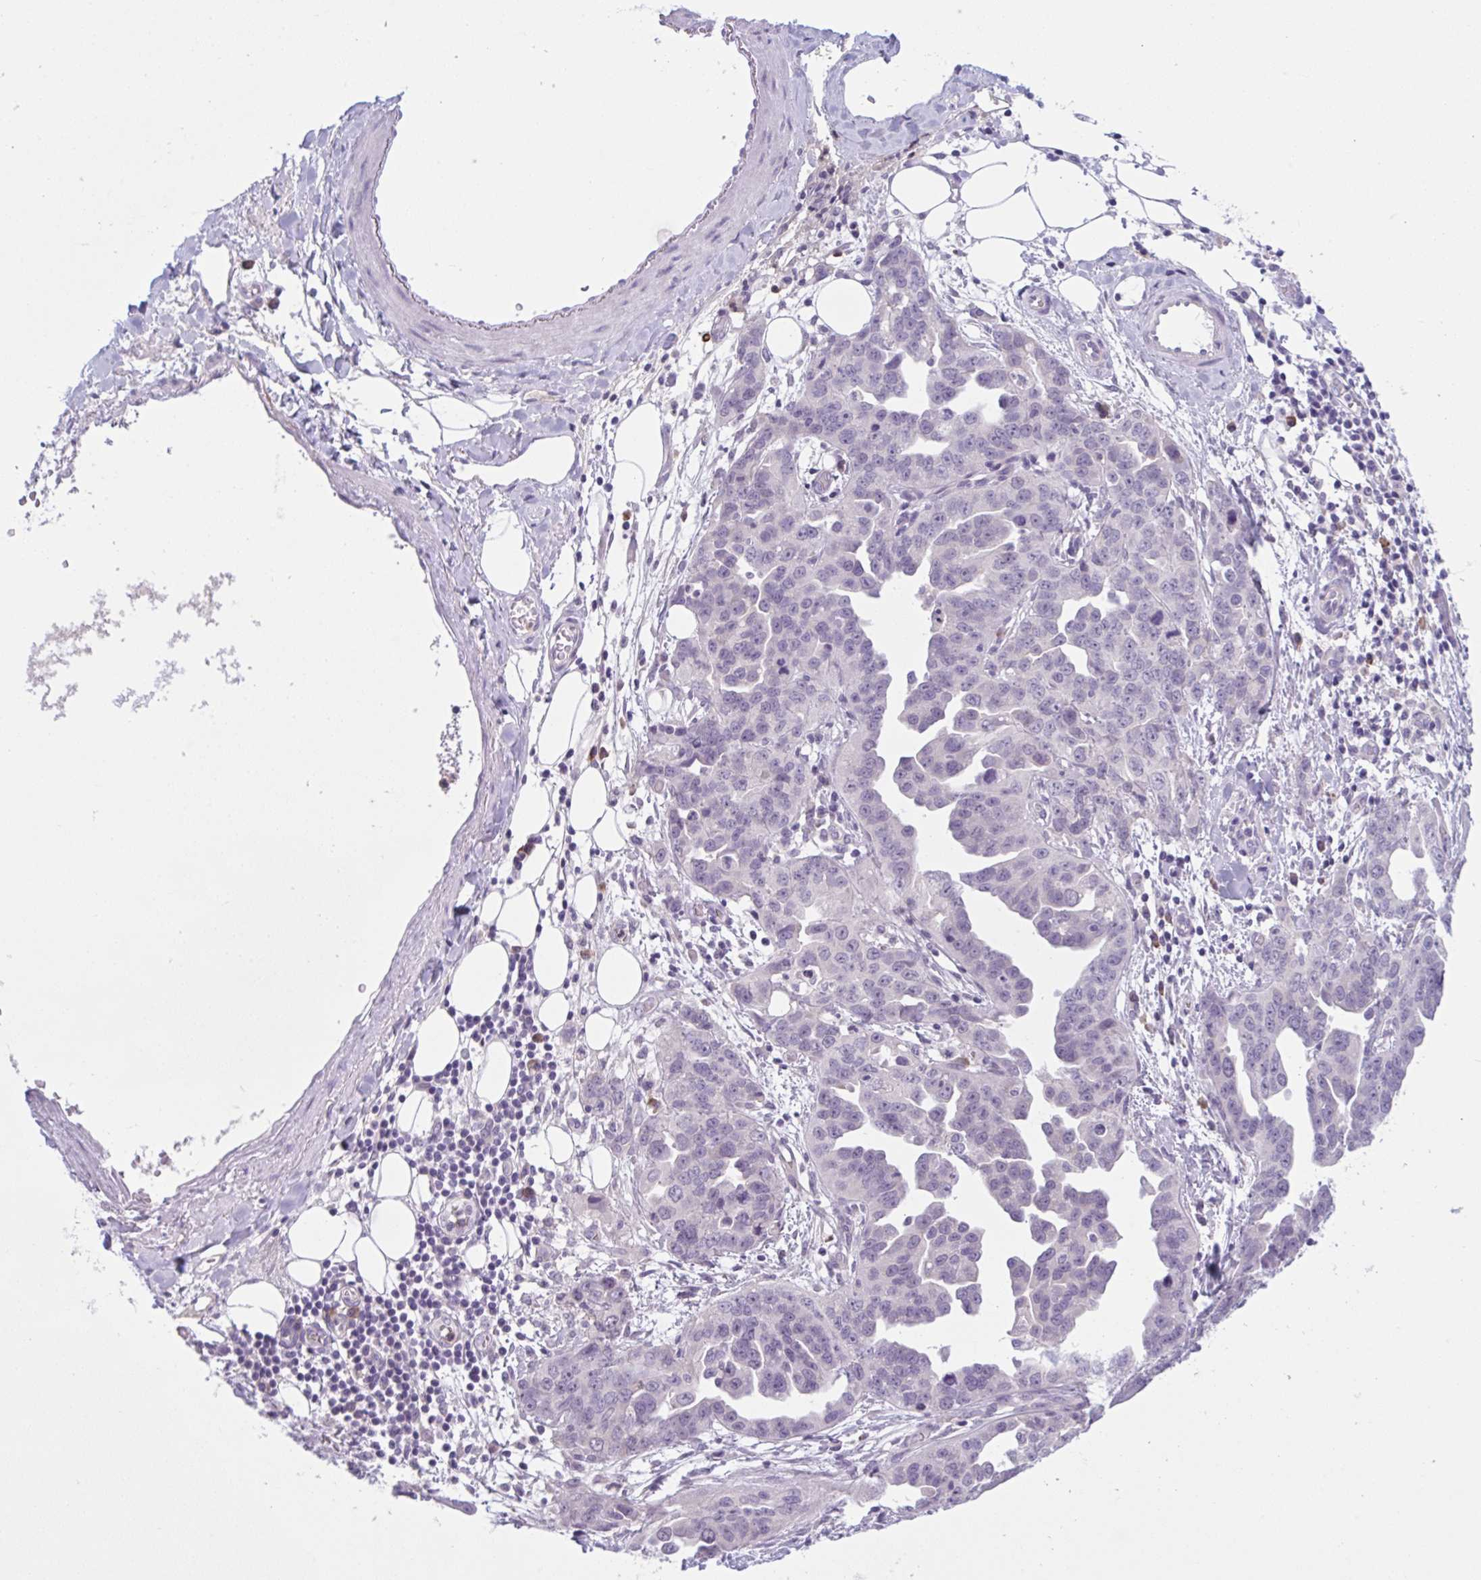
{"staining": {"intensity": "negative", "quantity": "none", "location": "none"}, "tissue": "ovarian cancer", "cell_type": "Tumor cells", "image_type": "cancer", "snomed": [{"axis": "morphology", "description": "Cystadenocarcinoma, serous, NOS"}, {"axis": "topography", "description": "Ovary"}], "caption": "DAB (3,3'-diaminobenzidine) immunohistochemical staining of human serous cystadenocarcinoma (ovarian) demonstrates no significant positivity in tumor cells. Nuclei are stained in blue.", "gene": "WNT9B", "patient": {"sex": "female", "age": 75}}